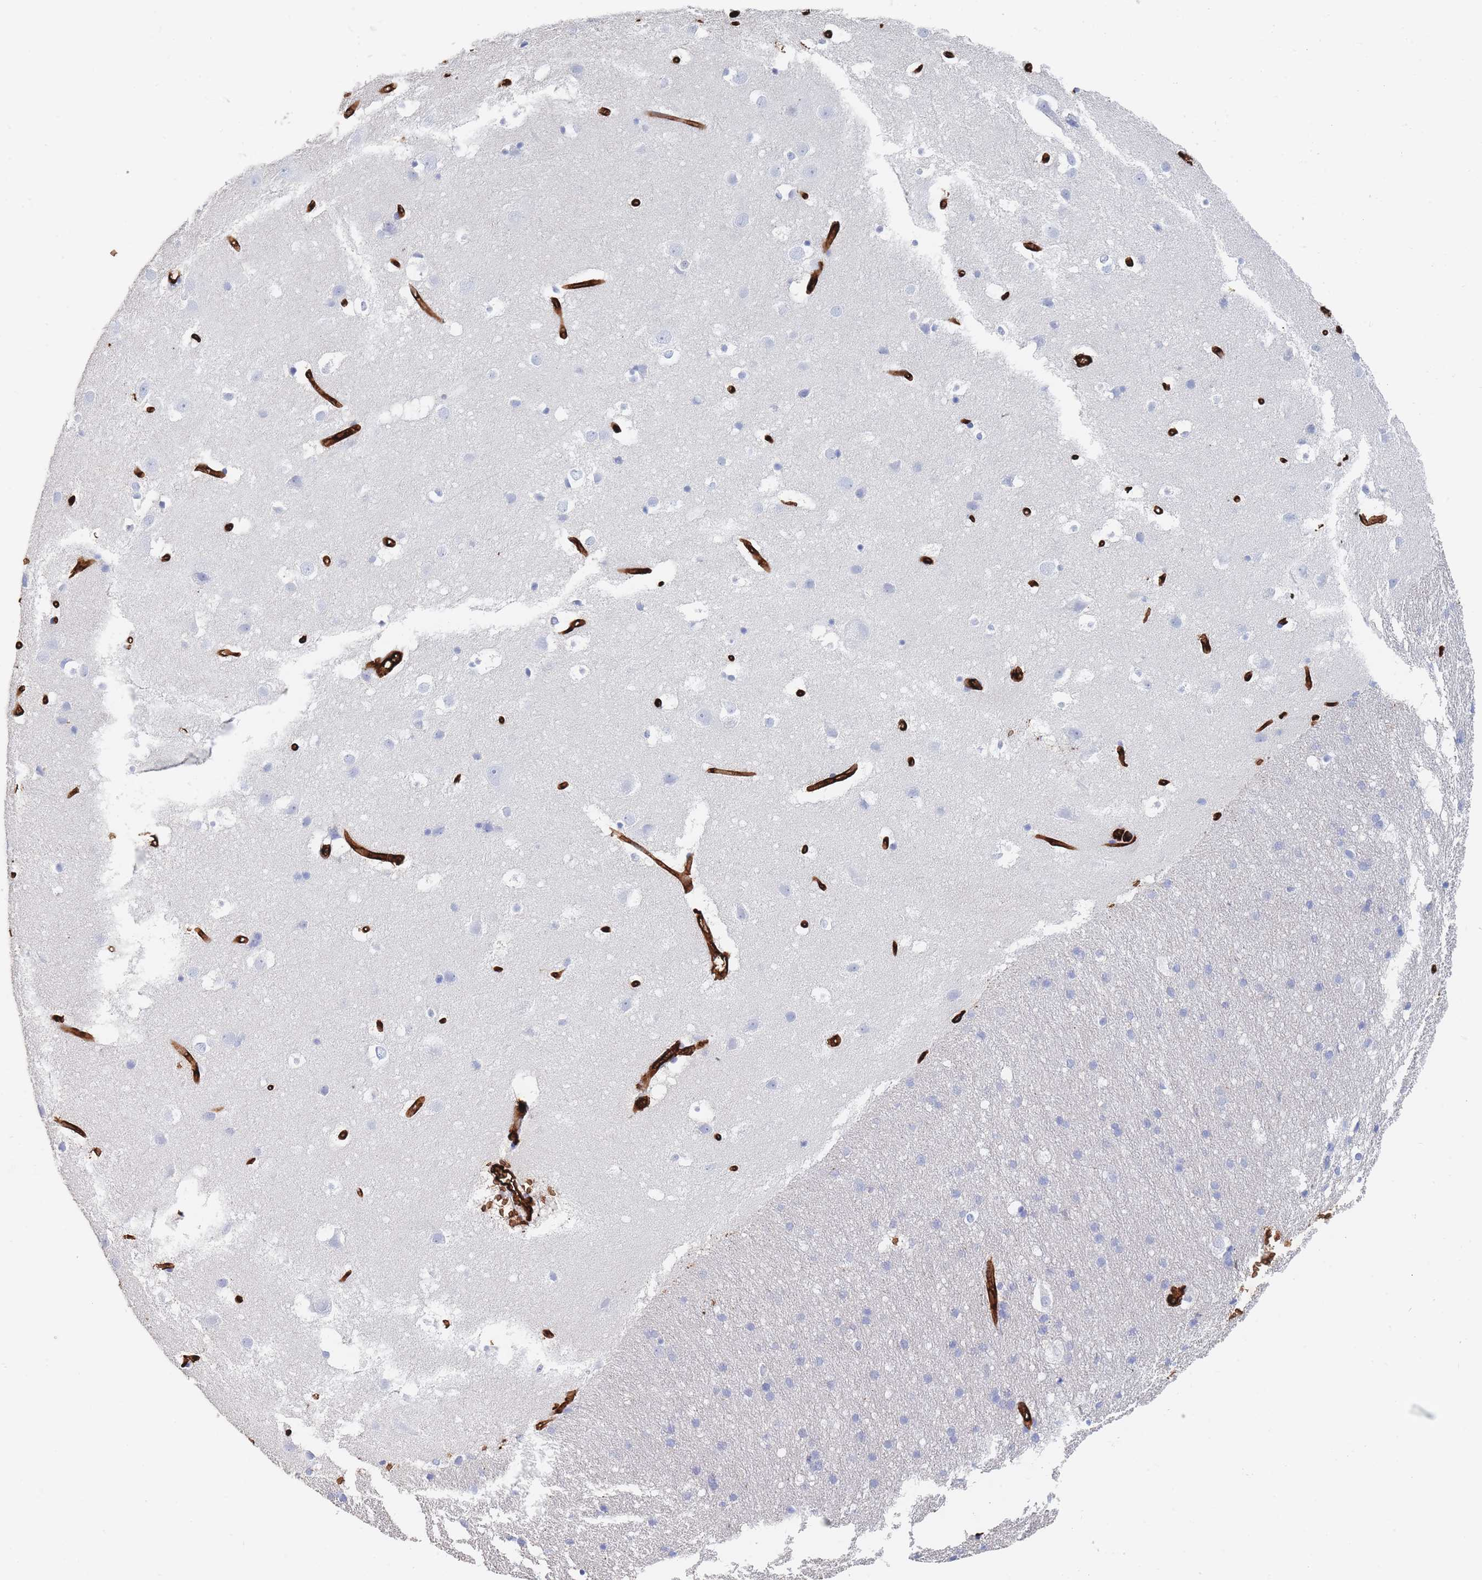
{"staining": {"intensity": "strong", "quantity": ">75%", "location": "cytoplasmic/membranous"}, "tissue": "cerebral cortex", "cell_type": "Endothelial cells", "image_type": "normal", "snomed": [{"axis": "morphology", "description": "Normal tissue, NOS"}, {"axis": "topography", "description": "Cerebral cortex"}], "caption": "IHC image of unremarkable human cerebral cortex stained for a protein (brown), which reveals high levels of strong cytoplasmic/membranous staining in approximately >75% of endothelial cells.", "gene": "SLC2A1", "patient": {"sex": "male", "age": 54}}